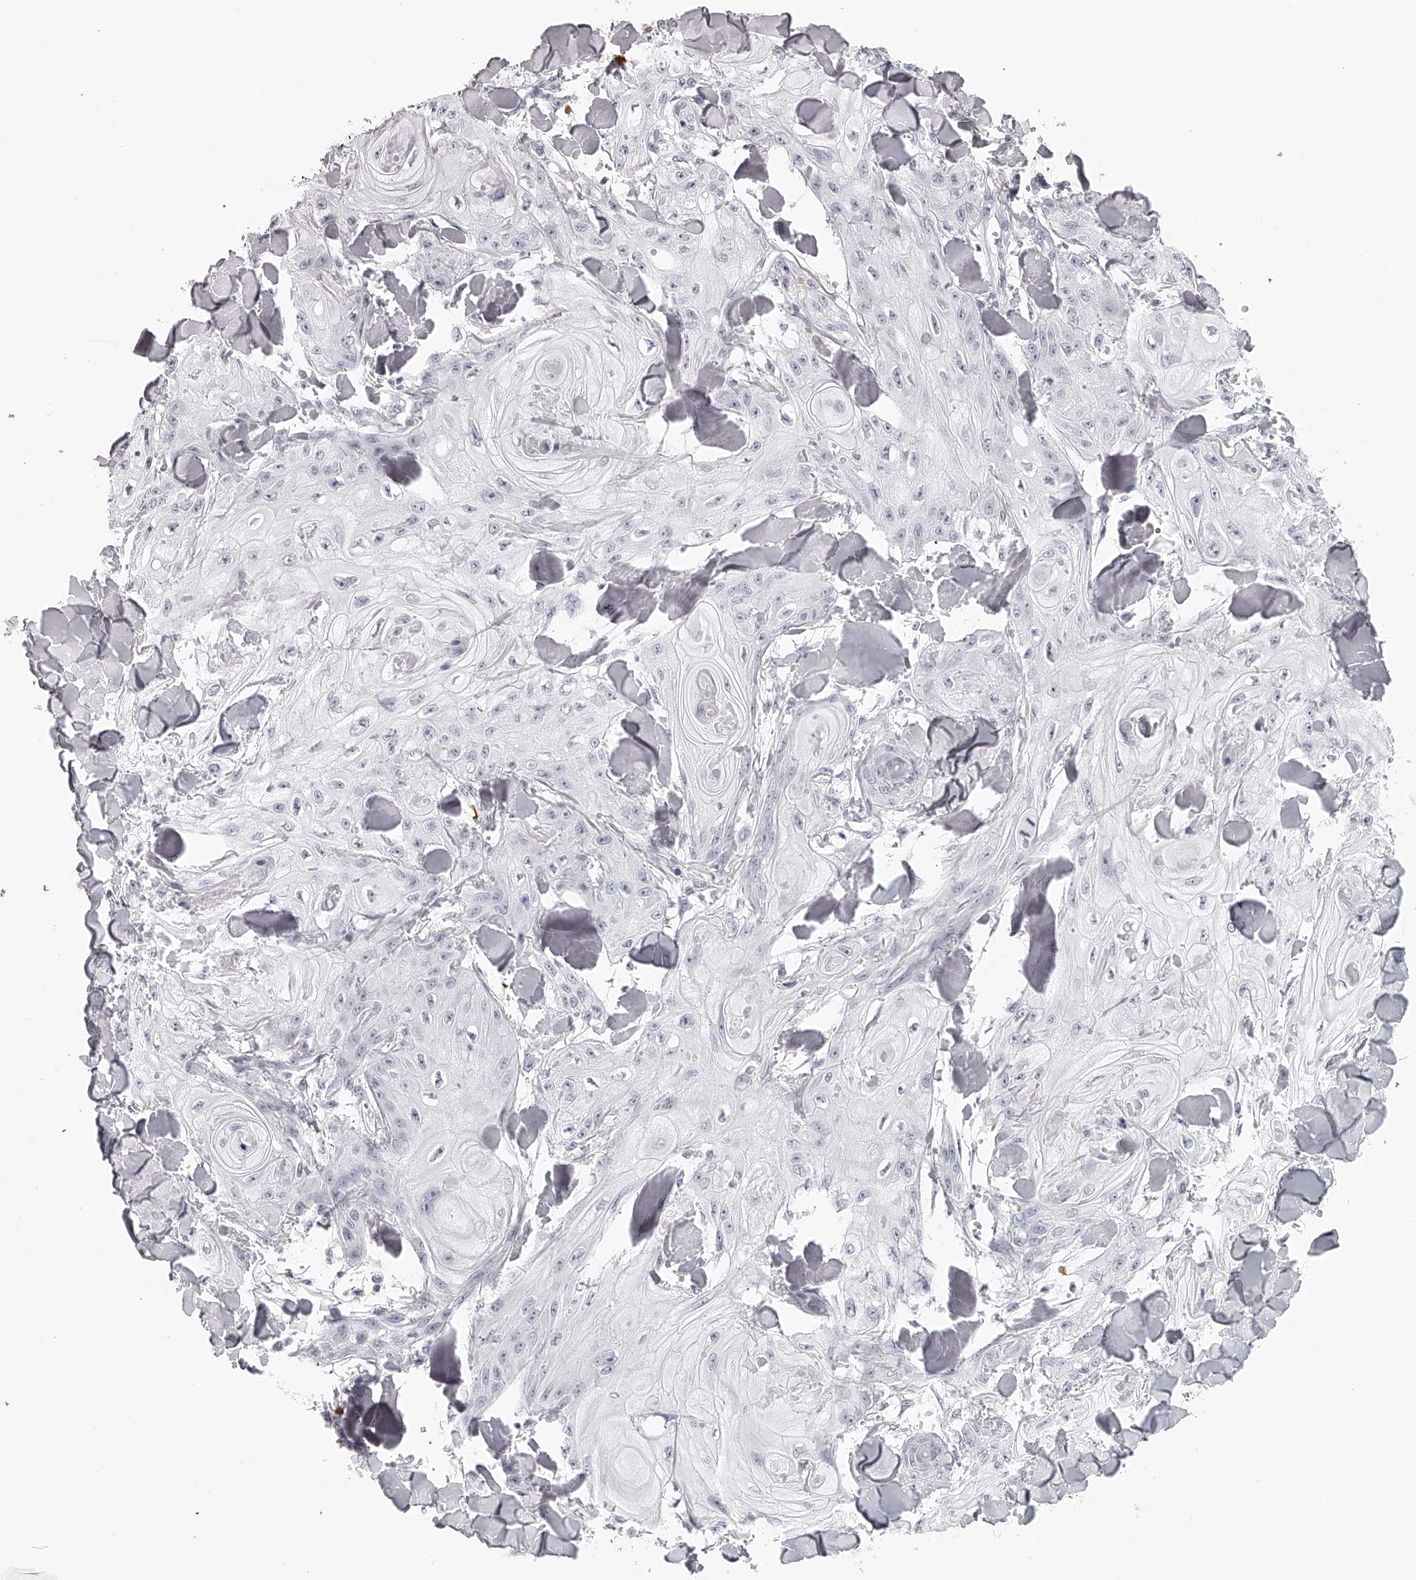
{"staining": {"intensity": "negative", "quantity": "none", "location": "none"}, "tissue": "skin cancer", "cell_type": "Tumor cells", "image_type": "cancer", "snomed": [{"axis": "morphology", "description": "Squamous cell carcinoma, NOS"}, {"axis": "topography", "description": "Skin"}], "caption": "There is no significant positivity in tumor cells of squamous cell carcinoma (skin).", "gene": "SEC11C", "patient": {"sex": "male", "age": 74}}